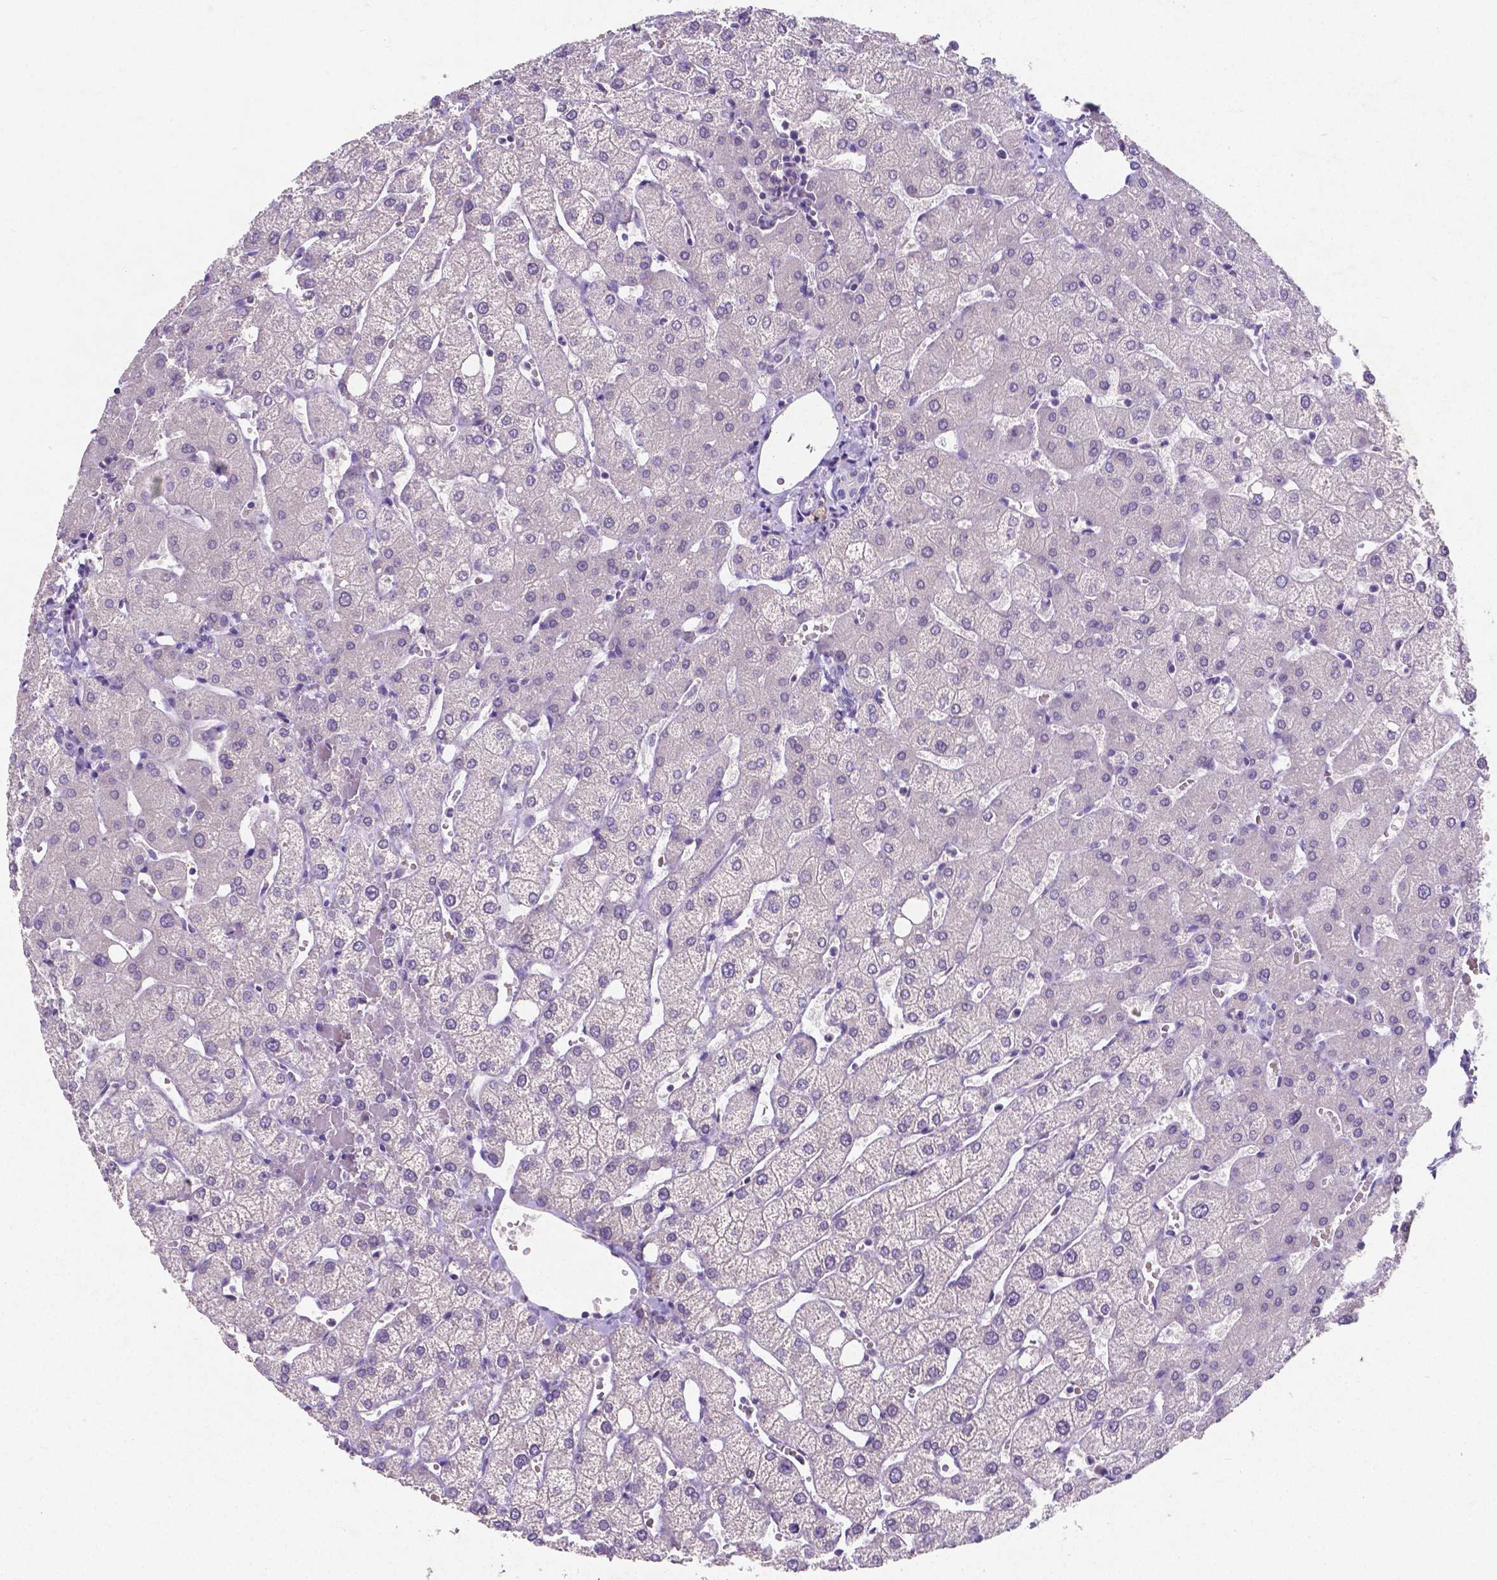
{"staining": {"intensity": "negative", "quantity": "none", "location": "none"}, "tissue": "liver", "cell_type": "Cholangiocytes", "image_type": "normal", "snomed": [{"axis": "morphology", "description": "Normal tissue, NOS"}, {"axis": "topography", "description": "Liver"}], "caption": "An immunohistochemistry (IHC) photomicrograph of normal liver is shown. There is no staining in cholangiocytes of liver.", "gene": "SATB2", "patient": {"sex": "female", "age": 54}}